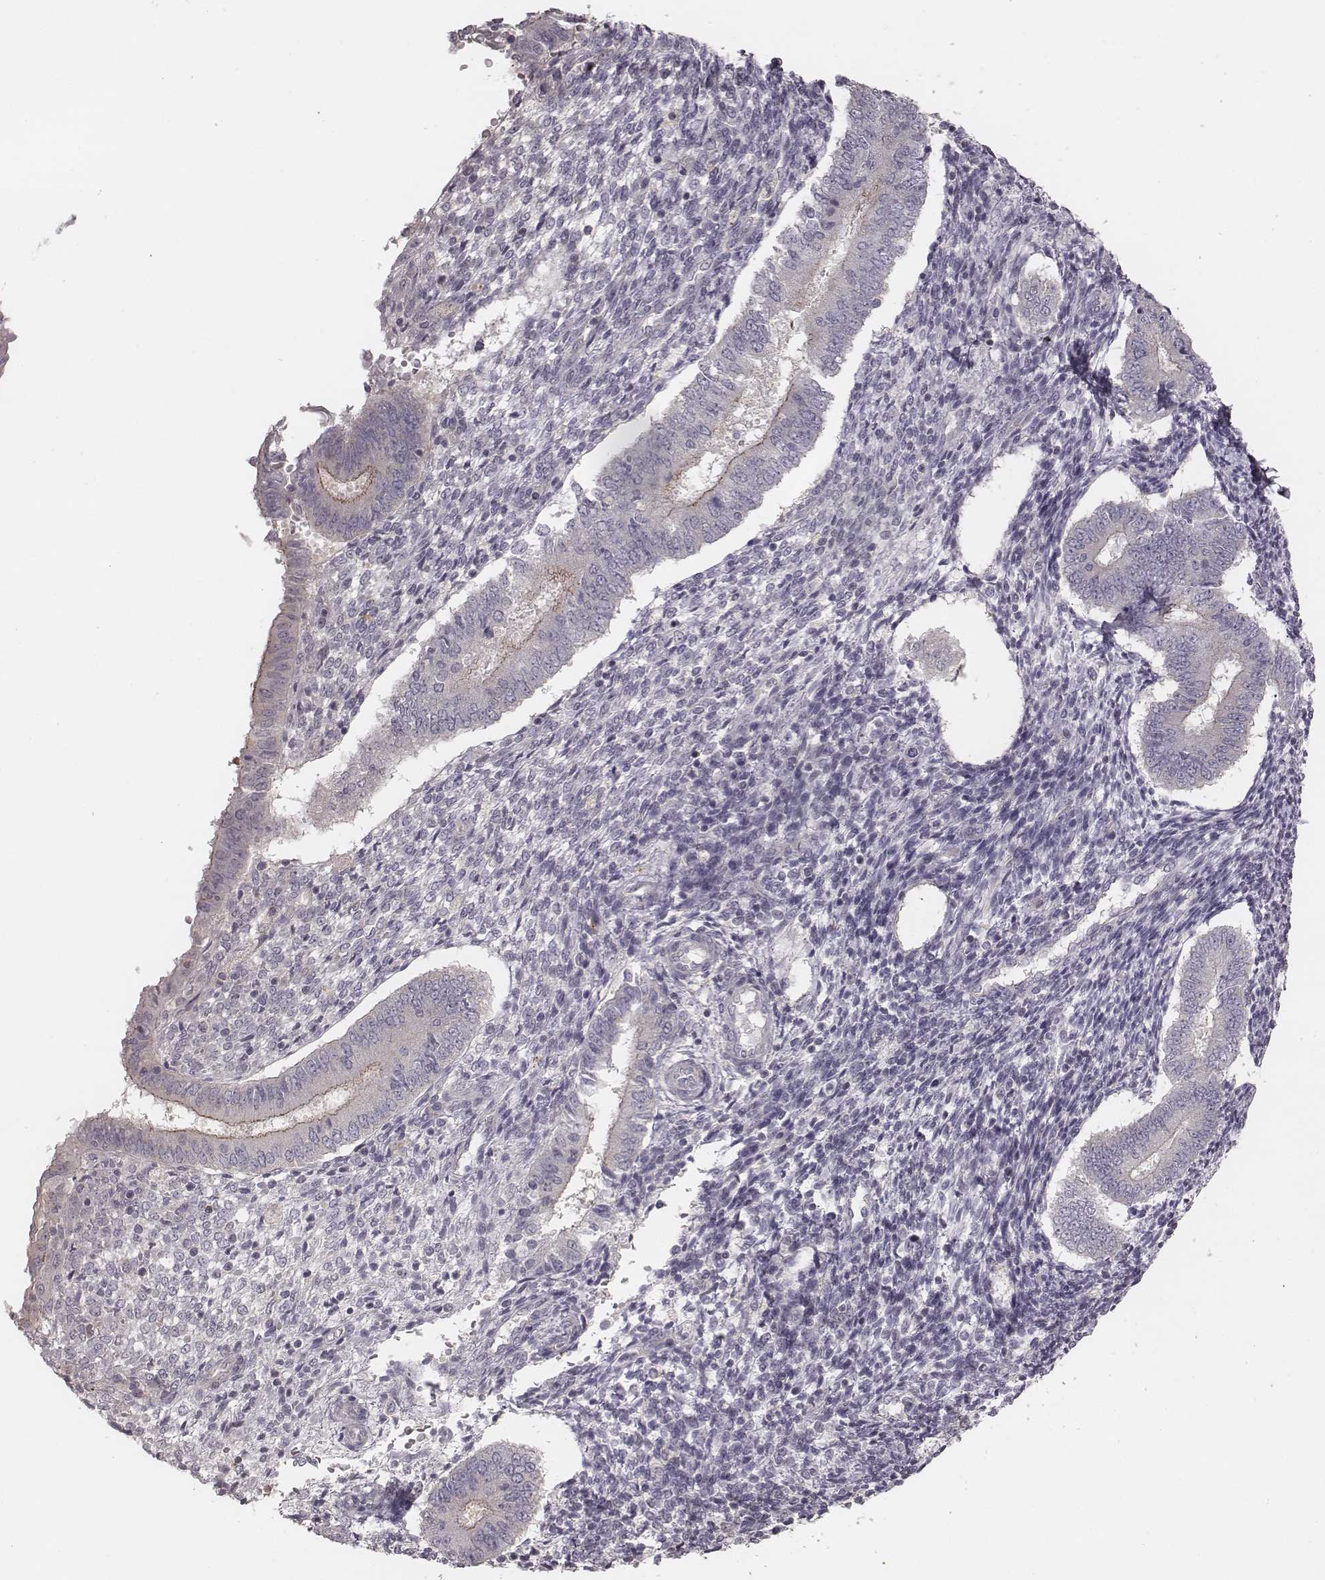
{"staining": {"intensity": "negative", "quantity": "none", "location": "none"}, "tissue": "endometrium", "cell_type": "Cells in endometrial stroma", "image_type": "normal", "snomed": [{"axis": "morphology", "description": "Normal tissue, NOS"}, {"axis": "topography", "description": "Endometrium"}], "caption": "The histopathology image exhibits no significant positivity in cells in endometrial stroma of endometrium.", "gene": "TDRD5", "patient": {"sex": "female", "age": 40}}